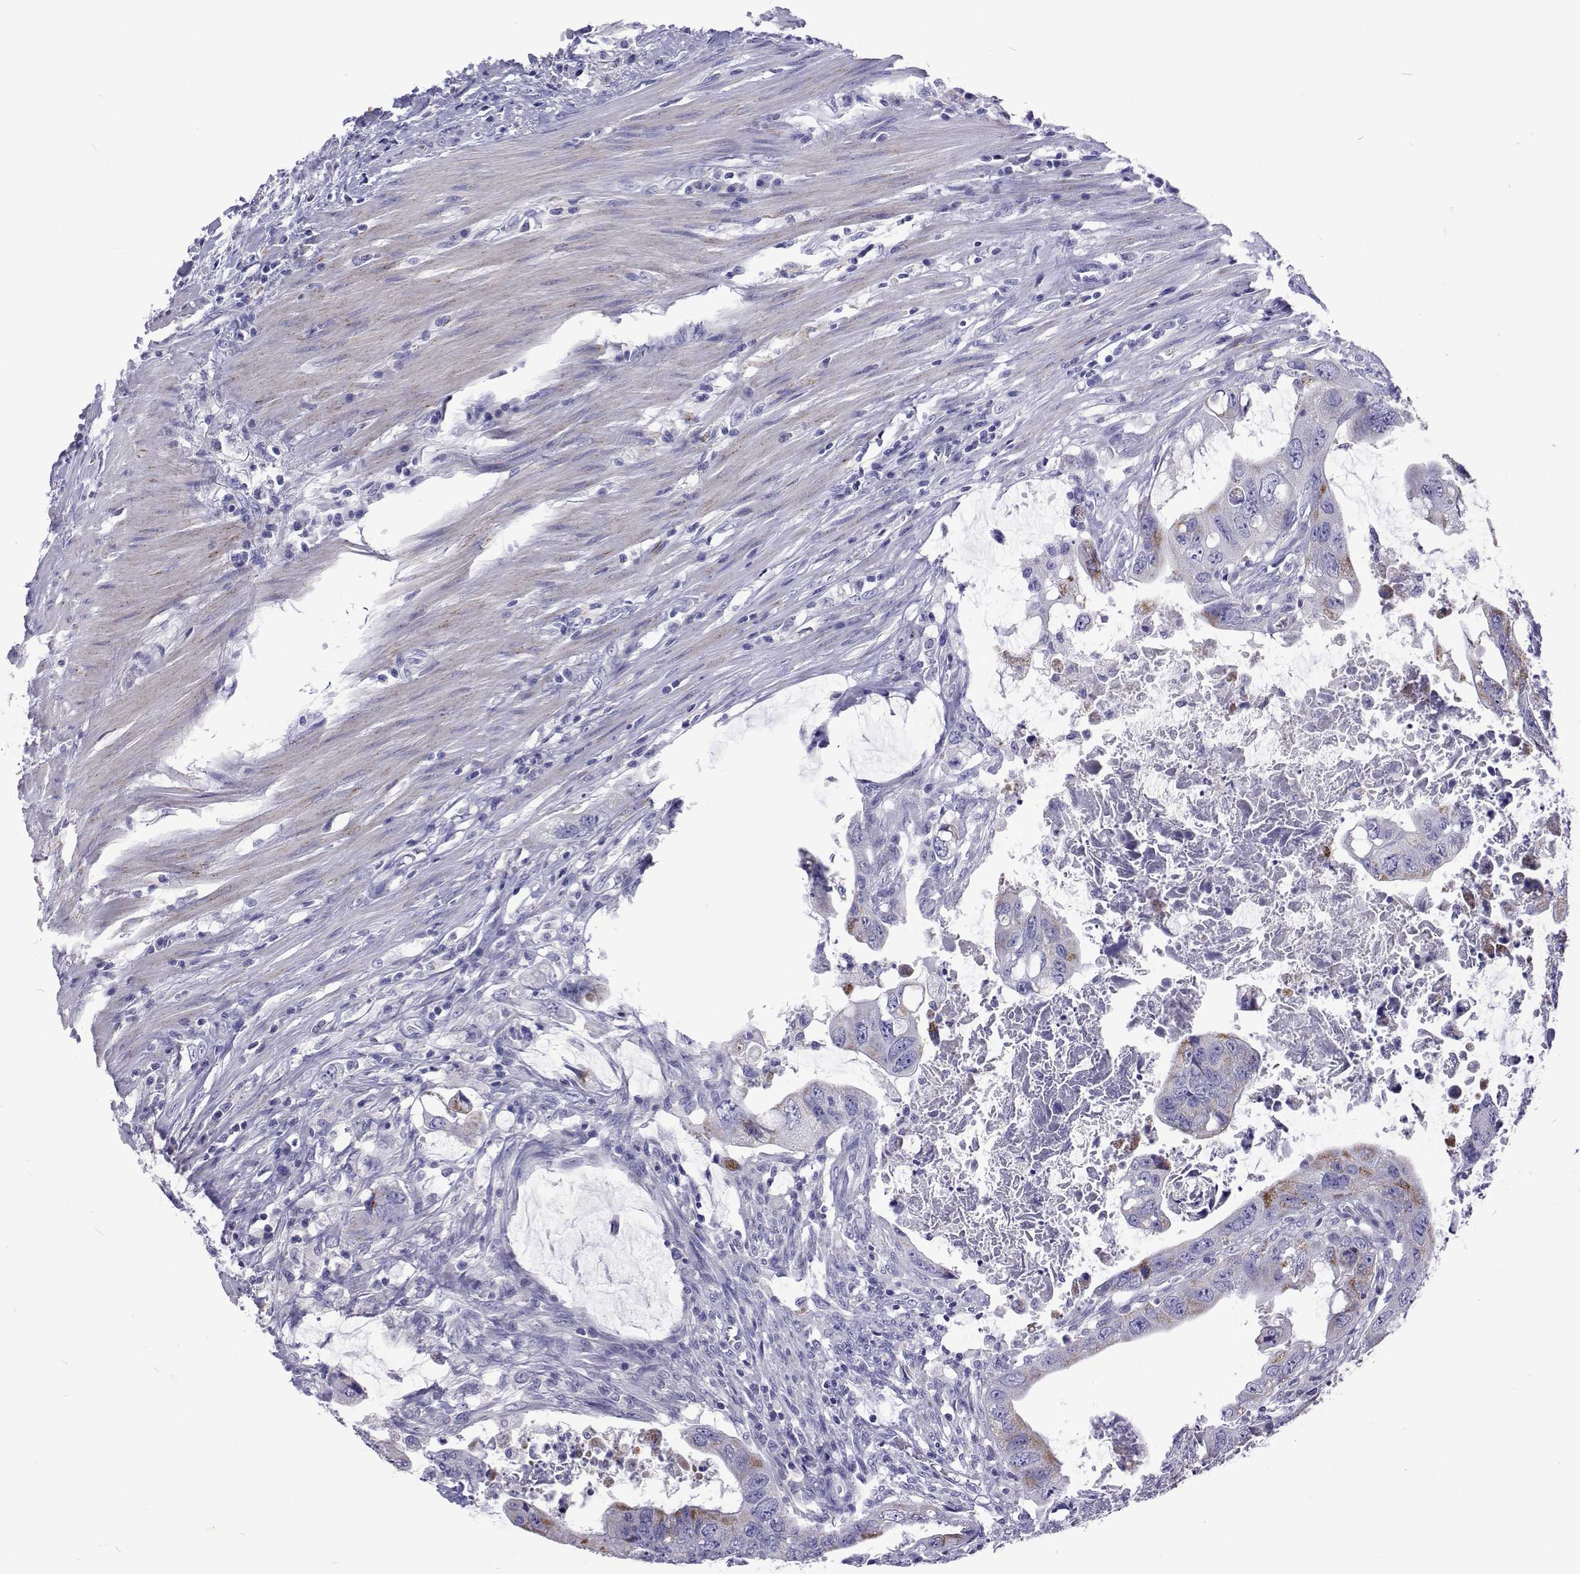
{"staining": {"intensity": "negative", "quantity": "none", "location": "none"}, "tissue": "colorectal cancer", "cell_type": "Tumor cells", "image_type": "cancer", "snomed": [{"axis": "morphology", "description": "Adenocarcinoma, NOS"}, {"axis": "topography", "description": "Colon"}], "caption": "A high-resolution histopathology image shows immunohistochemistry staining of adenocarcinoma (colorectal), which shows no significant positivity in tumor cells. (DAB immunohistochemistry, high magnification).", "gene": "UMODL1", "patient": {"sex": "male", "age": 57}}